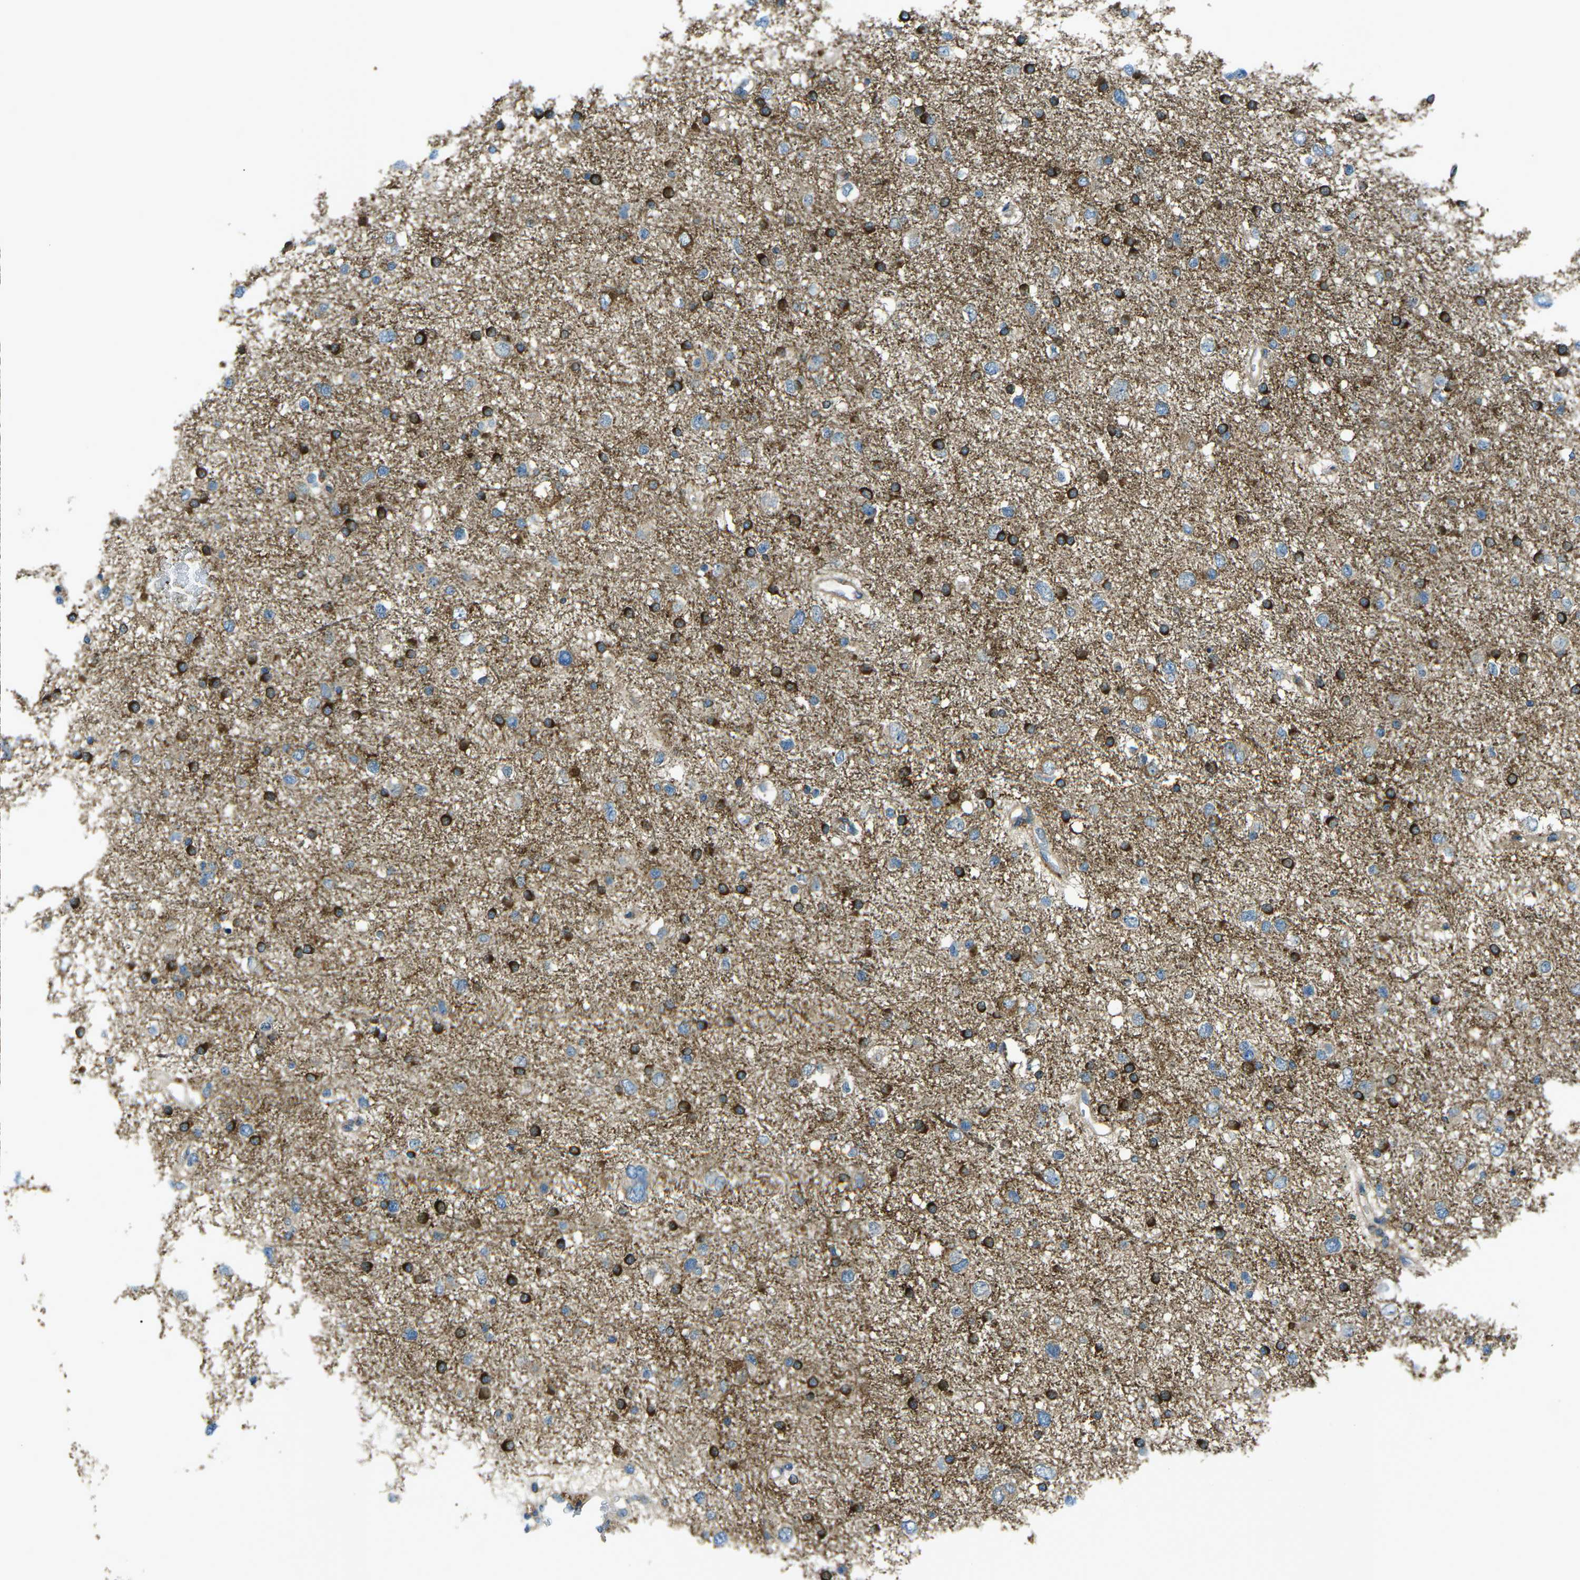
{"staining": {"intensity": "strong", "quantity": "25%-75%", "location": "cytoplasmic/membranous"}, "tissue": "glioma", "cell_type": "Tumor cells", "image_type": "cancer", "snomed": [{"axis": "morphology", "description": "Glioma, malignant, Low grade"}, {"axis": "topography", "description": "Brain"}], "caption": "An immunohistochemistry (IHC) image of tumor tissue is shown. Protein staining in brown highlights strong cytoplasmic/membranous positivity in glioma within tumor cells.", "gene": "CDK17", "patient": {"sex": "female", "age": 37}}